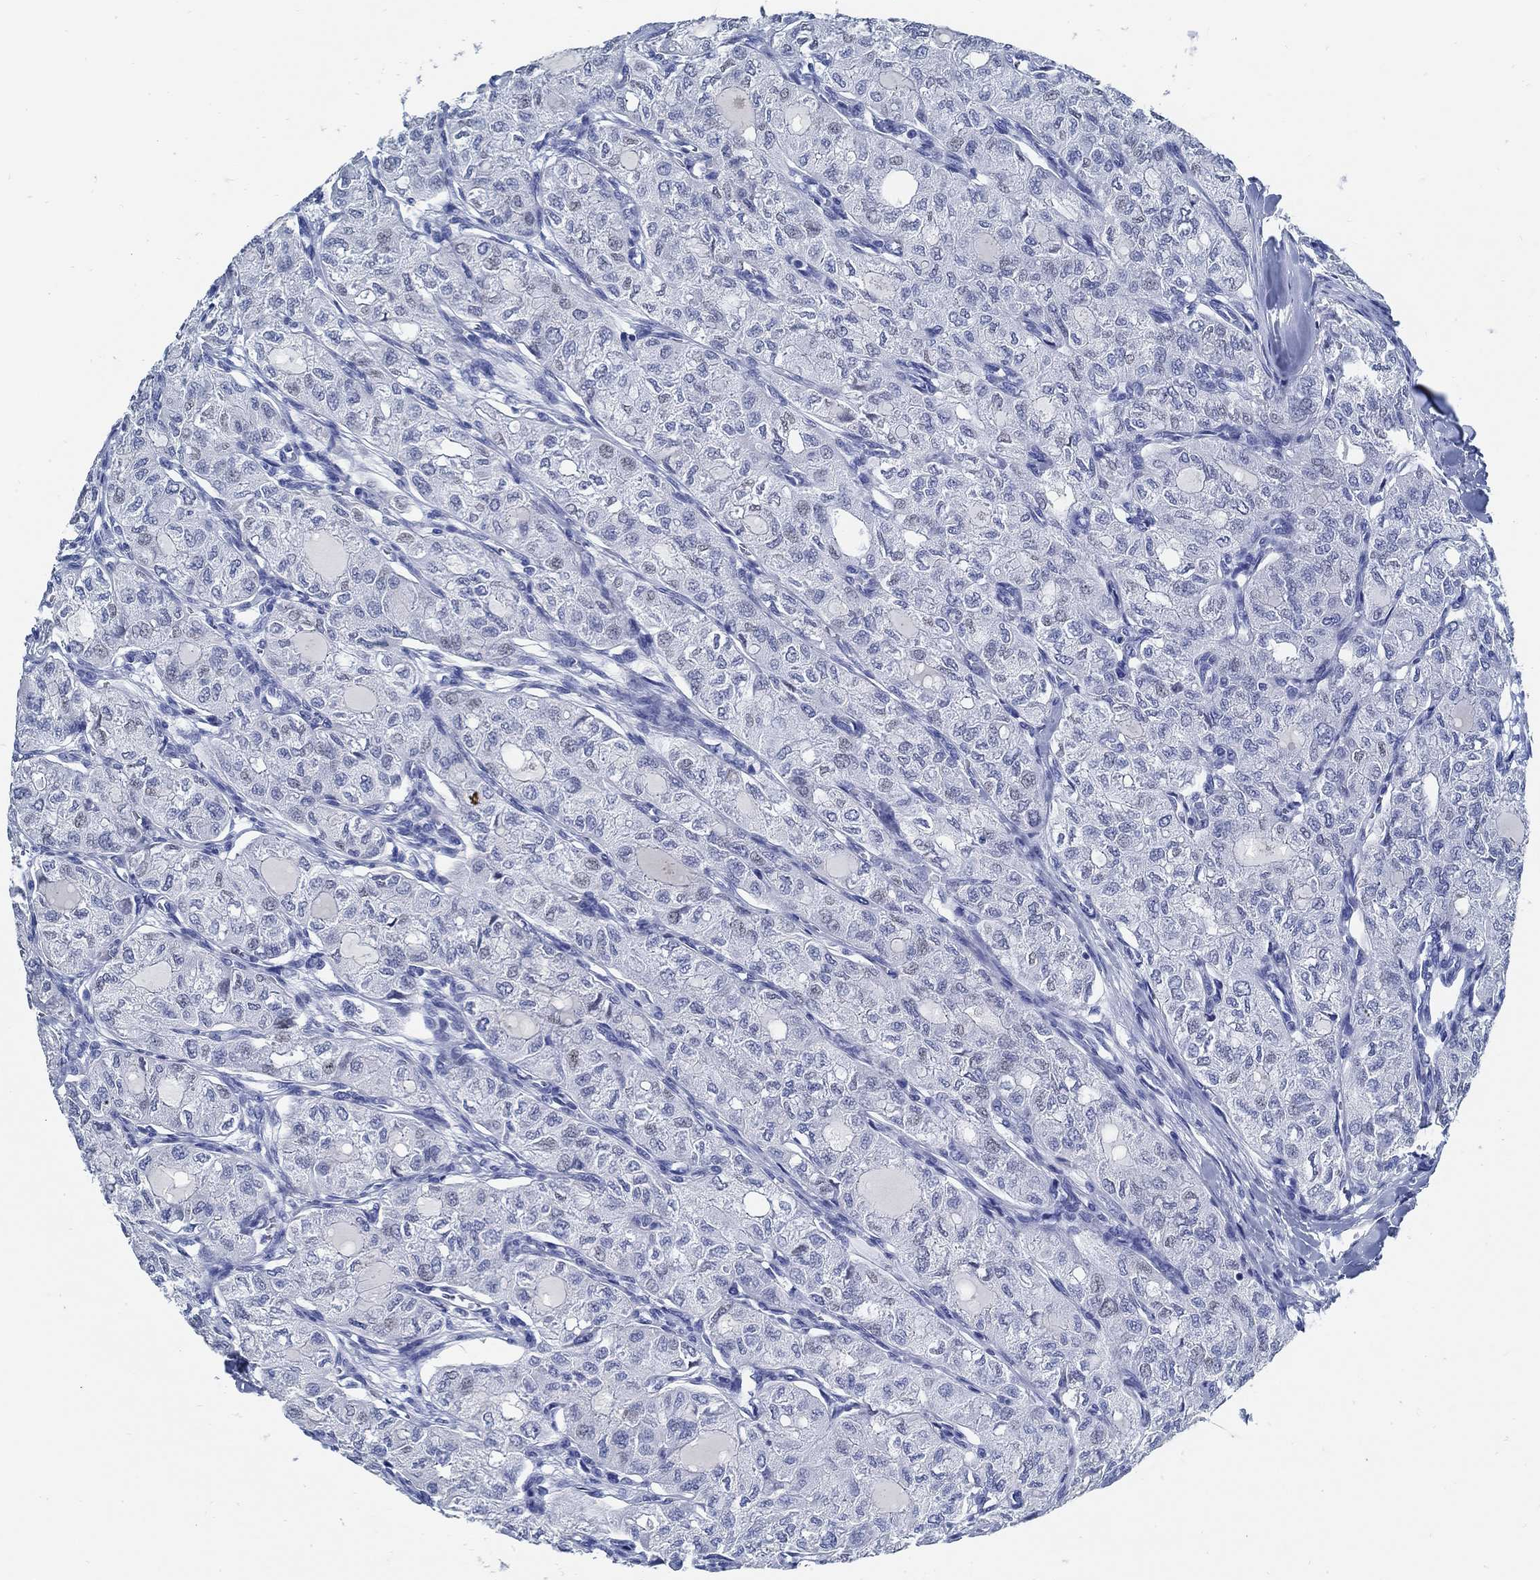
{"staining": {"intensity": "negative", "quantity": "none", "location": "none"}, "tissue": "thyroid cancer", "cell_type": "Tumor cells", "image_type": "cancer", "snomed": [{"axis": "morphology", "description": "Follicular adenoma carcinoma, NOS"}, {"axis": "topography", "description": "Thyroid gland"}], "caption": "Follicular adenoma carcinoma (thyroid) stained for a protein using immunohistochemistry reveals no staining tumor cells.", "gene": "SLC45A1", "patient": {"sex": "male", "age": 75}}